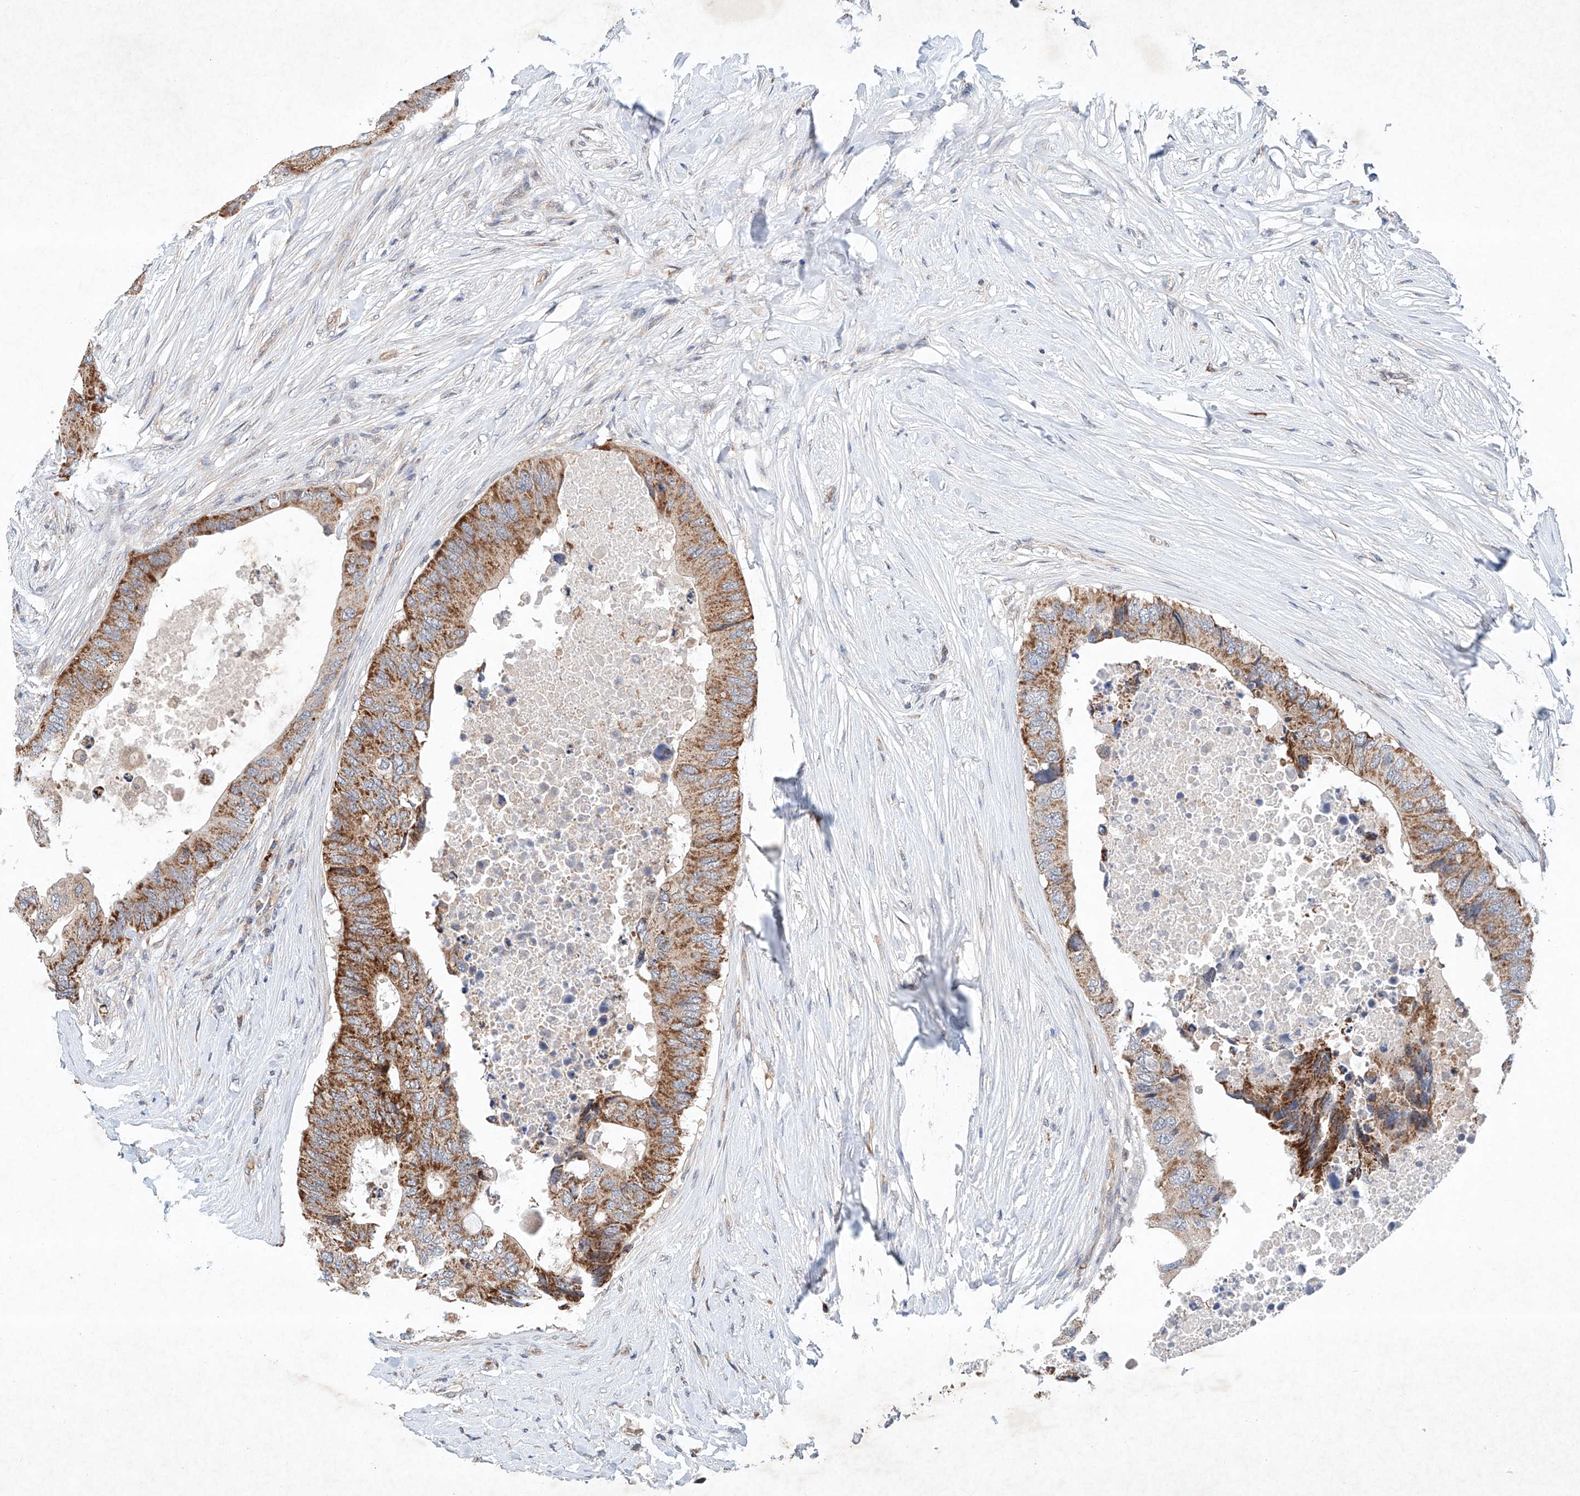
{"staining": {"intensity": "moderate", "quantity": ">75%", "location": "cytoplasmic/membranous"}, "tissue": "colorectal cancer", "cell_type": "Tumor cells", "image_type": "cancer", "snomed": [{"axis": "morphology", "description": "Adenocarcinoma, NOS"}, {"axis": "topography", "description": "Colon"}], "caption": "A brown stain shows moderate cytoplasmic/membranous staining of a protein in human colorectal cancer (adenocarcinoma) tumor cells.", "gene": "FASTK", "patient": {"sex": "male", "age": 71}}